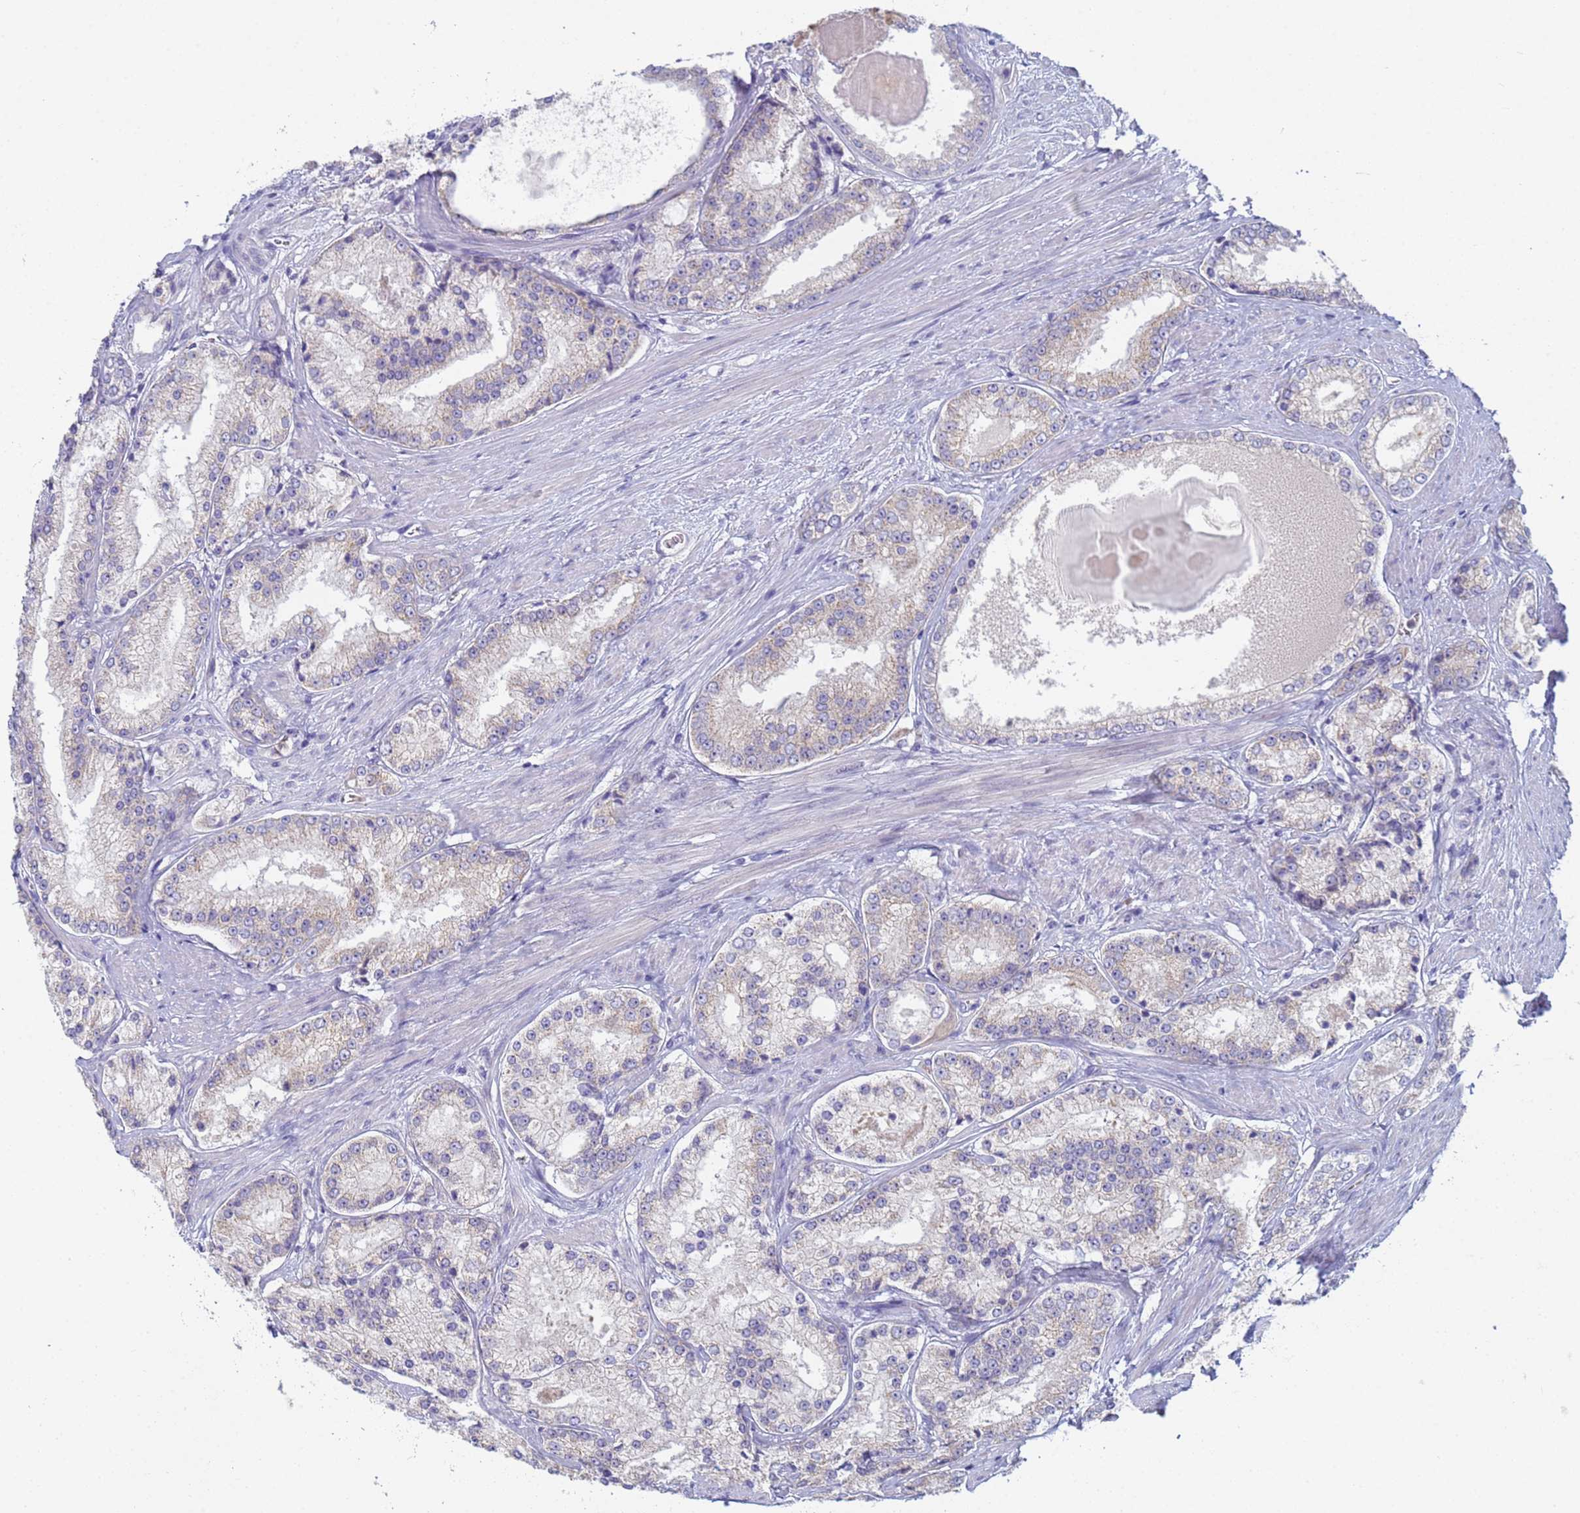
{"staining": {"intensity": "weak", "quantity": "<25%", "location": "cytoplasmic/membranous"}, "tissue": "prostate cancer", "cell_type": "Tumor cells", "image_type": "cancer", "snomed": [{"axis": "morphology", "description": "Adenocarcinoma, Low grade"}, {"axis": "topography", "description": "Prostate"}], "caption": "Human adenocarcinoma (low-grade) (prostate) stained for a protein using IHC demonstrates no staining in tumor cells.", "gene": "CR1", "patient": {"sex": "male", "age": 68}}